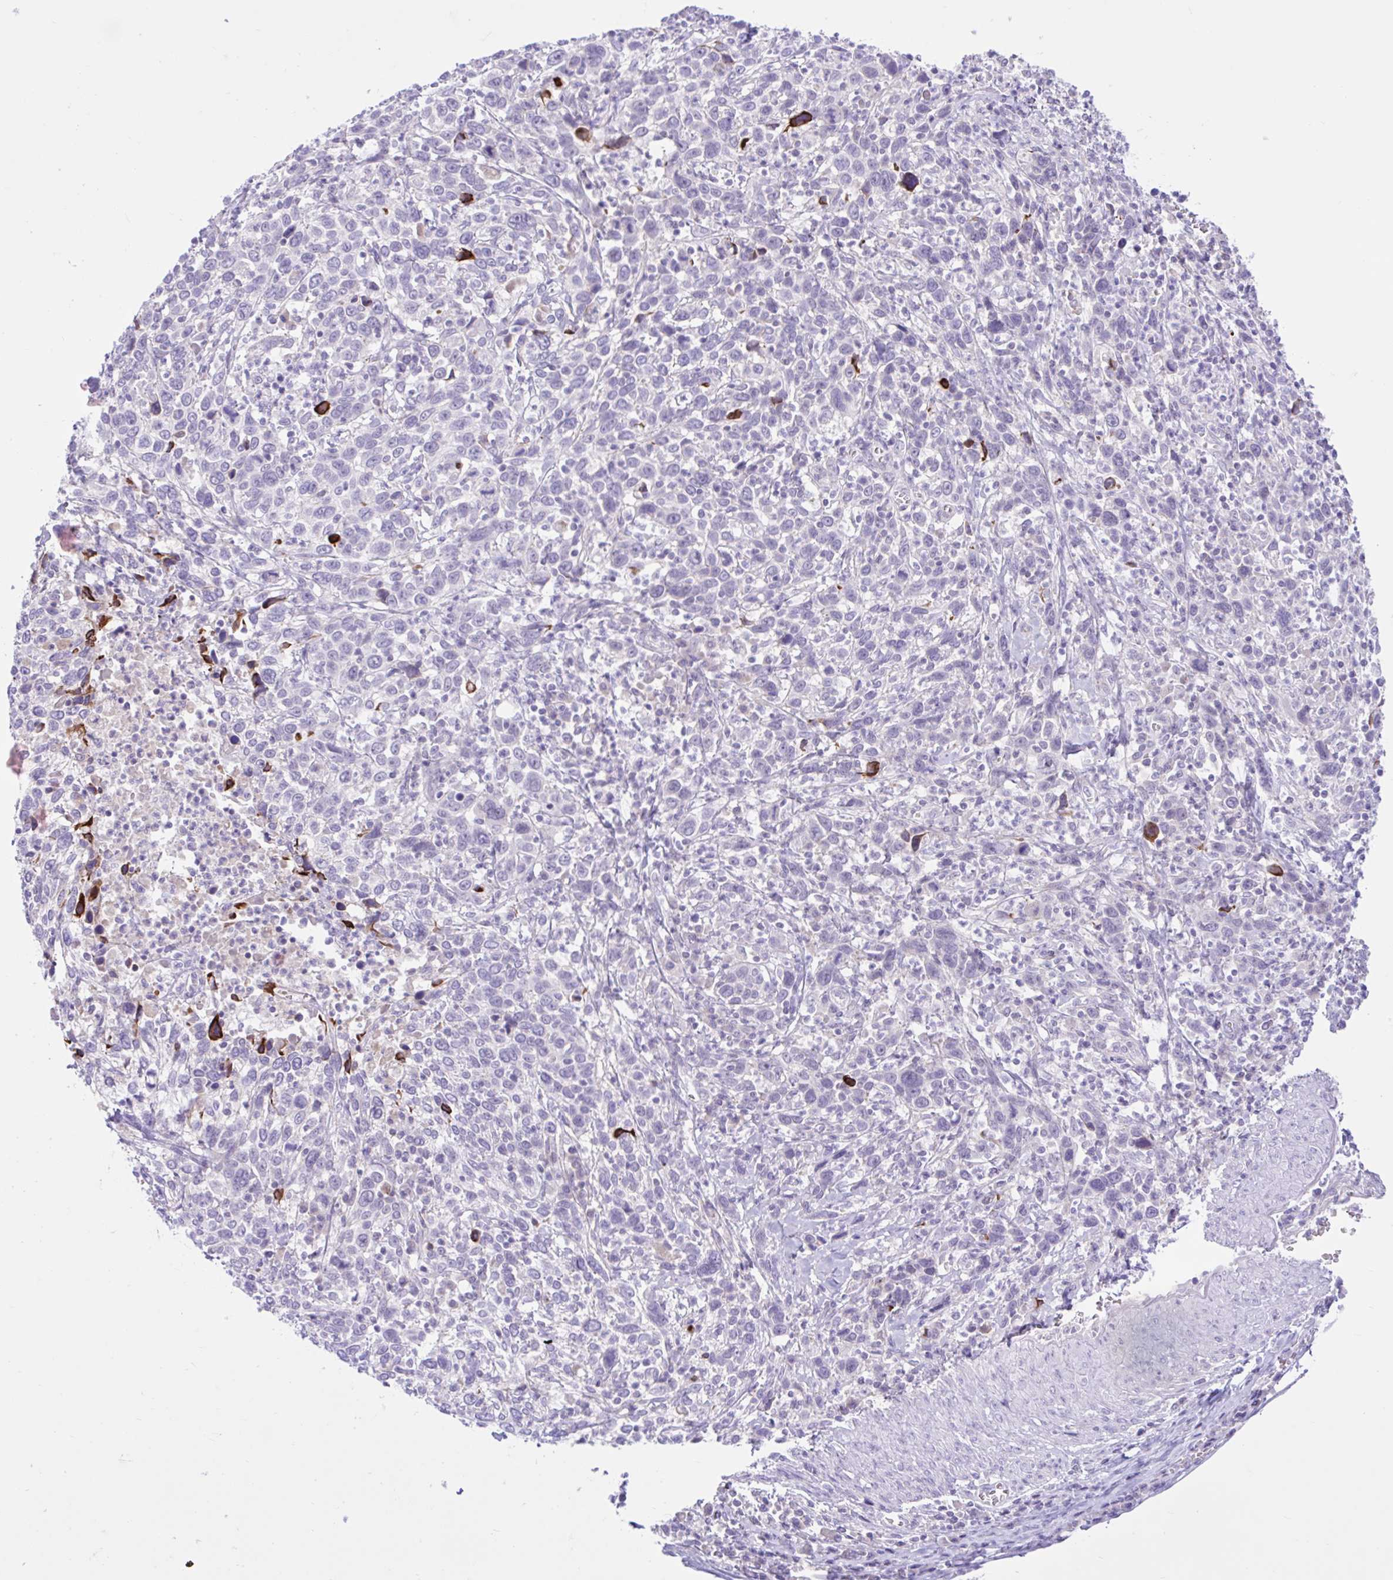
{"staining": {"intensity": "negative", "quantity": "none", "location": "none"}, "tissue": "cervical cancer", "cell_type": "Tumor cells", "image_type": "cancer", "snomed": [{"axis": "morphology", "description": "Squamous cell carcinoma, NOS"}, {"axis": "topography", "description": "Cervix"}], "caption": "High power microscopy photomicrograph of an immunohistochemistry image of cervical cancer, revealing no significant positivity in tumor cells. (DAB immunohistochemistry with hematoxylin counter stain).", "gene": "ZNF101", "patient": {"sex": "female", "age": 46}}